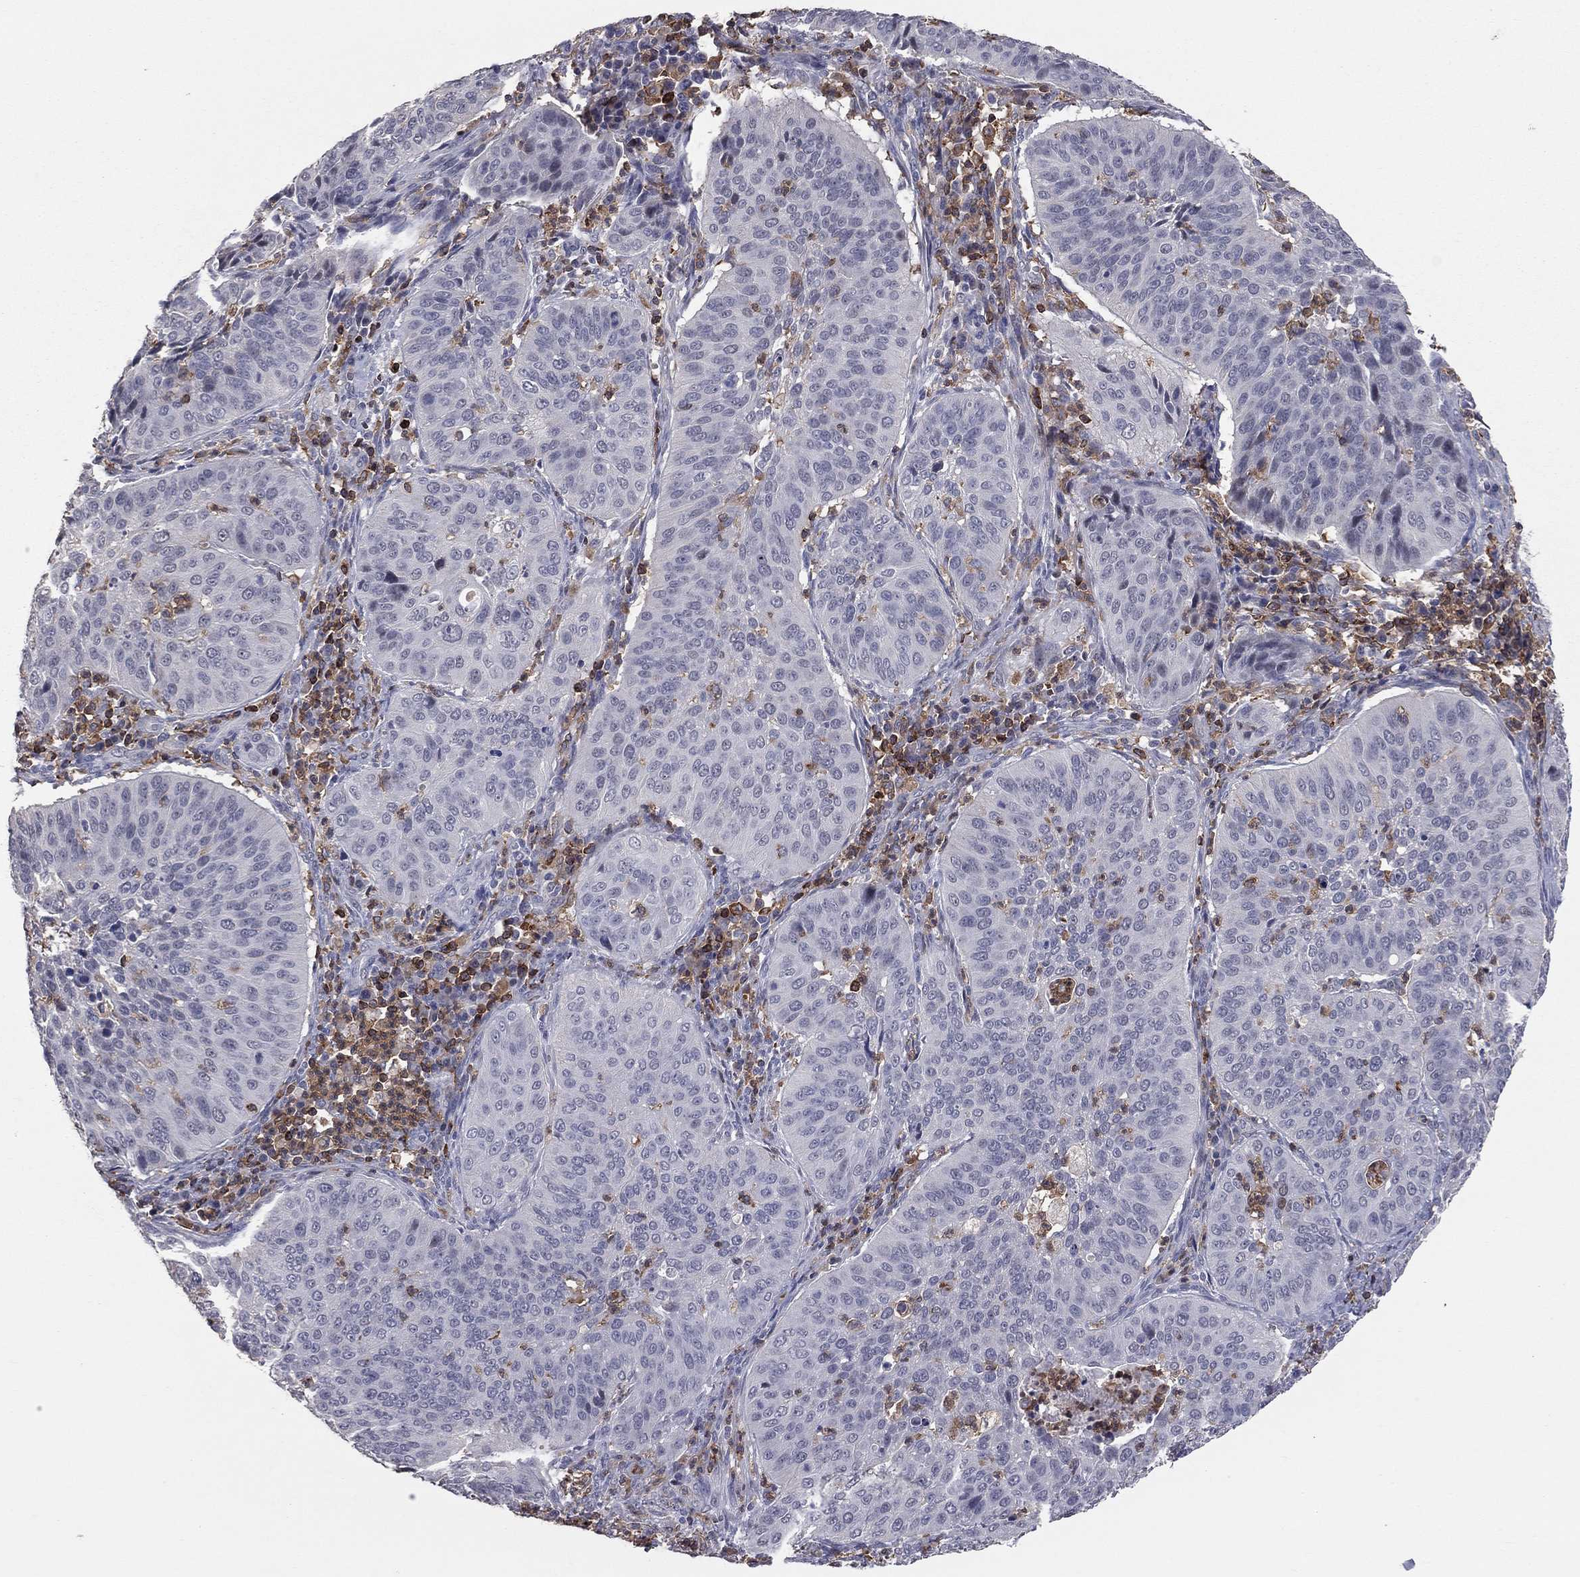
{"staining": {"intensity": "negative", "quantity": "none", "location": "none"}, "tissue": "cervical cancer", "cell_type": "Tumor cells", "image_type": "cancer", "snomed": [{"axis": "morphology", "description": "Normal tissue, NOS"}, {"axis": "morphology", "description": "Squamous cell carcinoma, NOS"}, {"axis": "topography", "description": "Cervix"}], "caption": "High magnification brightfield microscopy of cervical cancer (squamous cell carcinoma) stained with DAB (3,3'-diaminobenzidine) (brown) and counterstained with hematoxylin (blue): tumor cells show no significant expression. (DAB IHC, high magnification).", "gene": "PSTPIP1", "patient": {"sex": "female", "age": 39}}